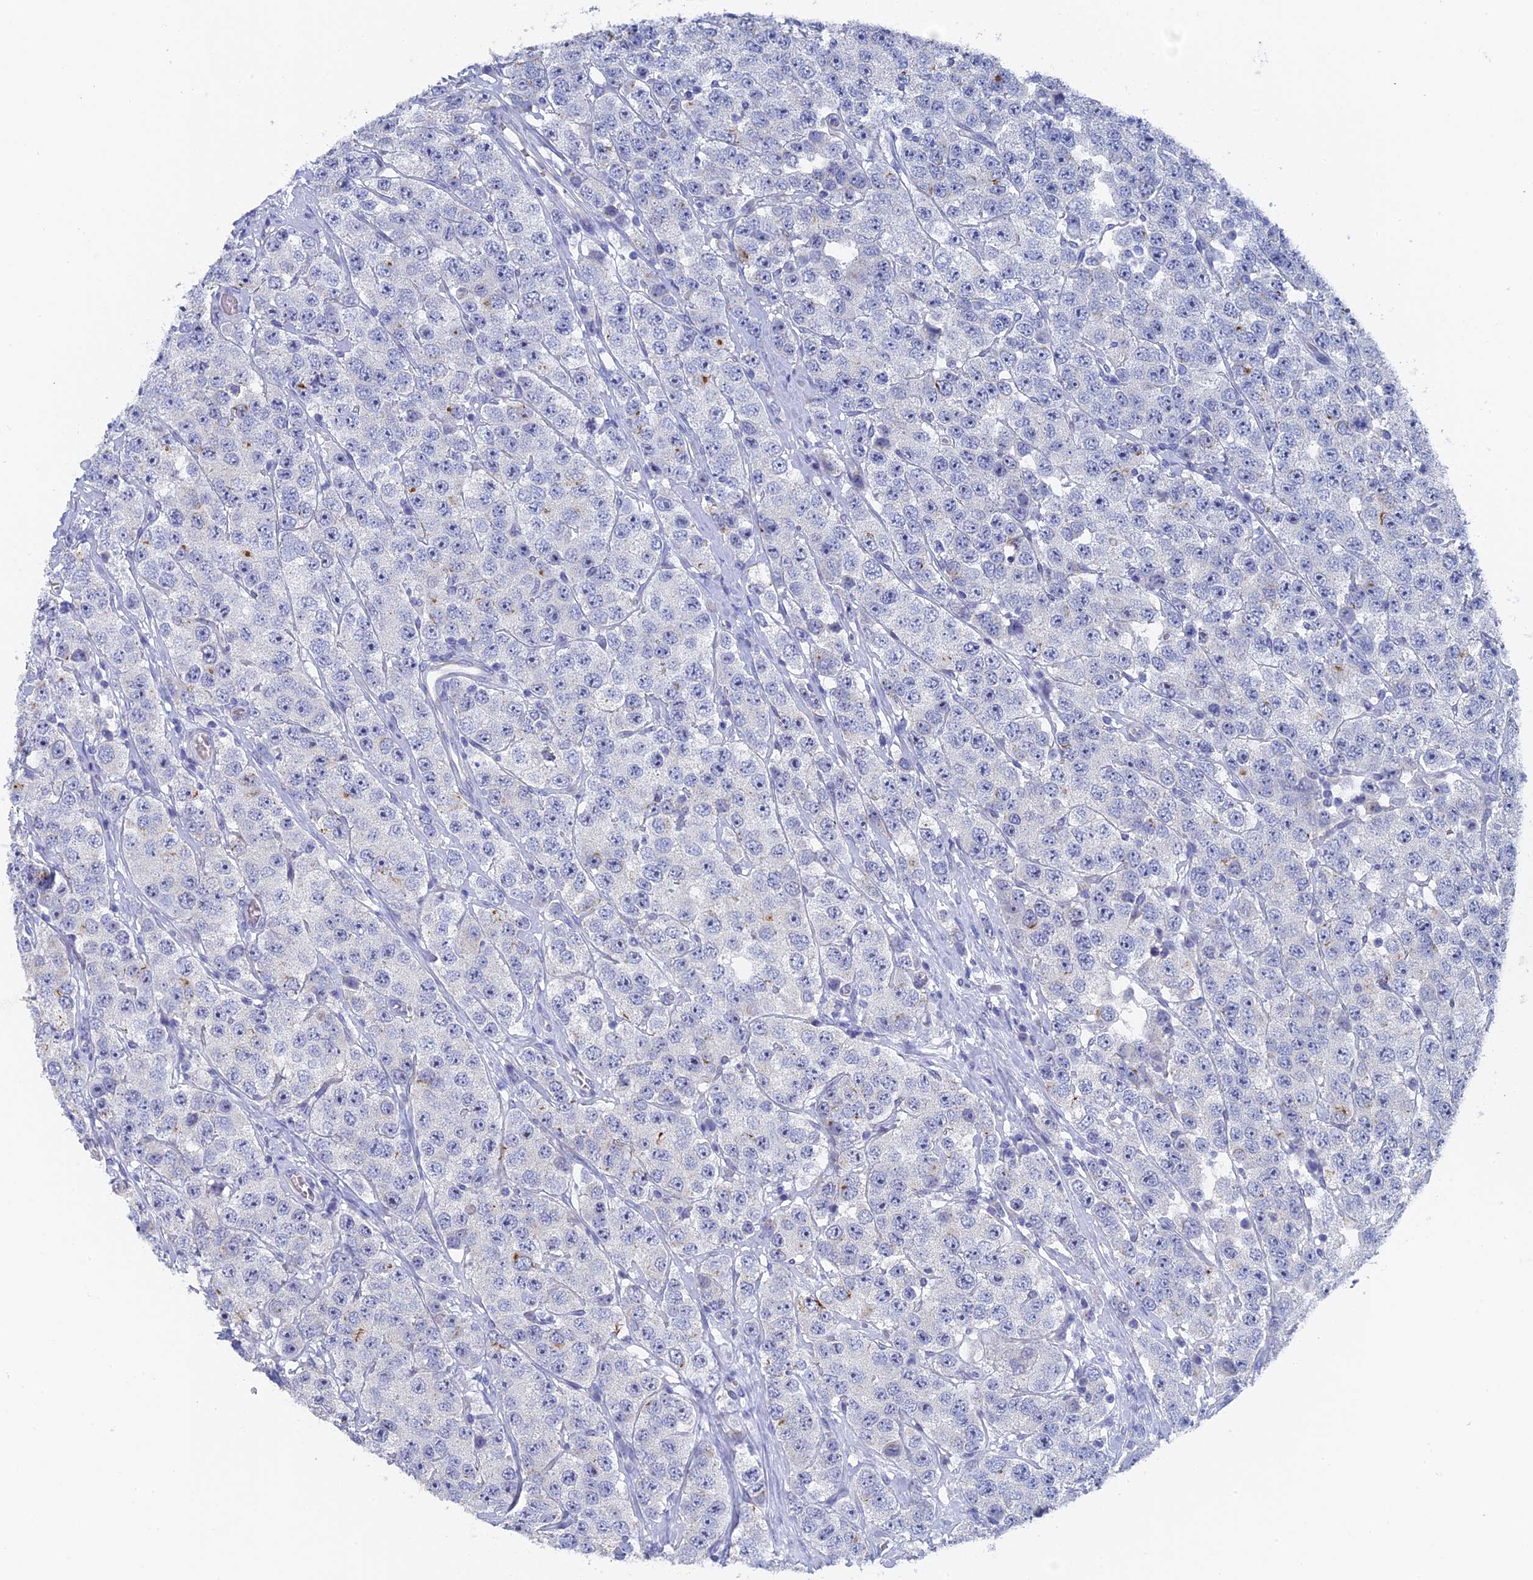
{"staining": {"intensity": "negative", "quantity": "none", "location": "none"}, "tissue": "testis cancer", "cell_type": "Tumor cells", "image_type": "cancer", "snomed": [{"axis": "morphology", "description": "Seminoma, NOS"}, {"axis": "topography", "description": "Testis"}], "caption": "Tumor cells are negative for protein expression in human testis cancer.", "gene": "SRFBP1", "patient": {"sex": "male", "age": 28}}